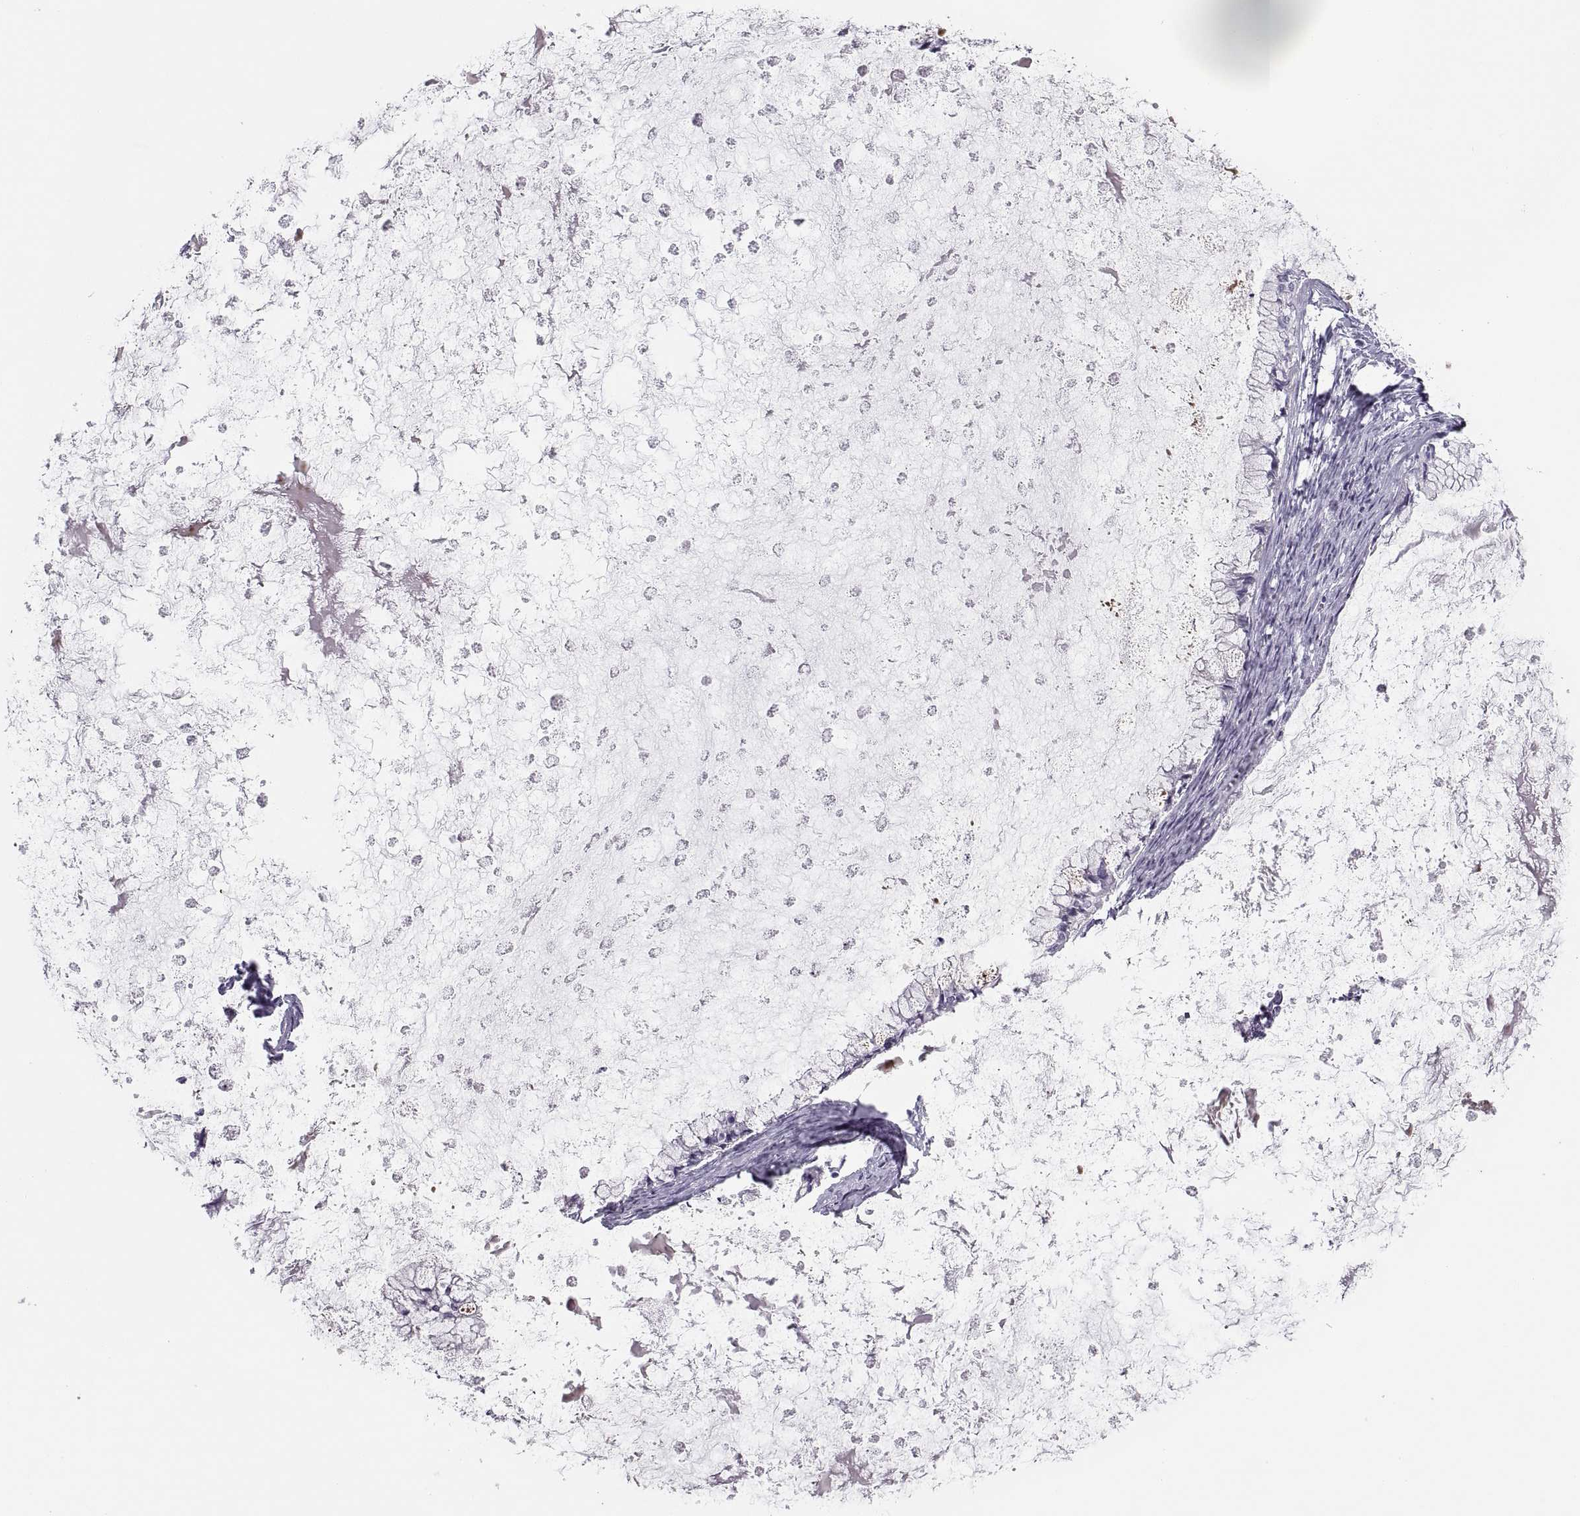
{"staining": {"intensity": "negative", "quantity": "none", "location": "none"}, "tissue": "ovarian cancer", "cell_type": "Tumor cells", "image_type": "cancer", "snomed": [{"axis": "morphology", "description": "Cystadenocarcinoma, mucinous, NOS"}, {"axis": "topography", "description": "Ovary"}], "caption": "There is no significant positivity in tumor cells of ovarian cancer (mucinous cystadenocarcinoma).", "gene": "C3orf22", "patient": {"sex": "female", "age": 67}}